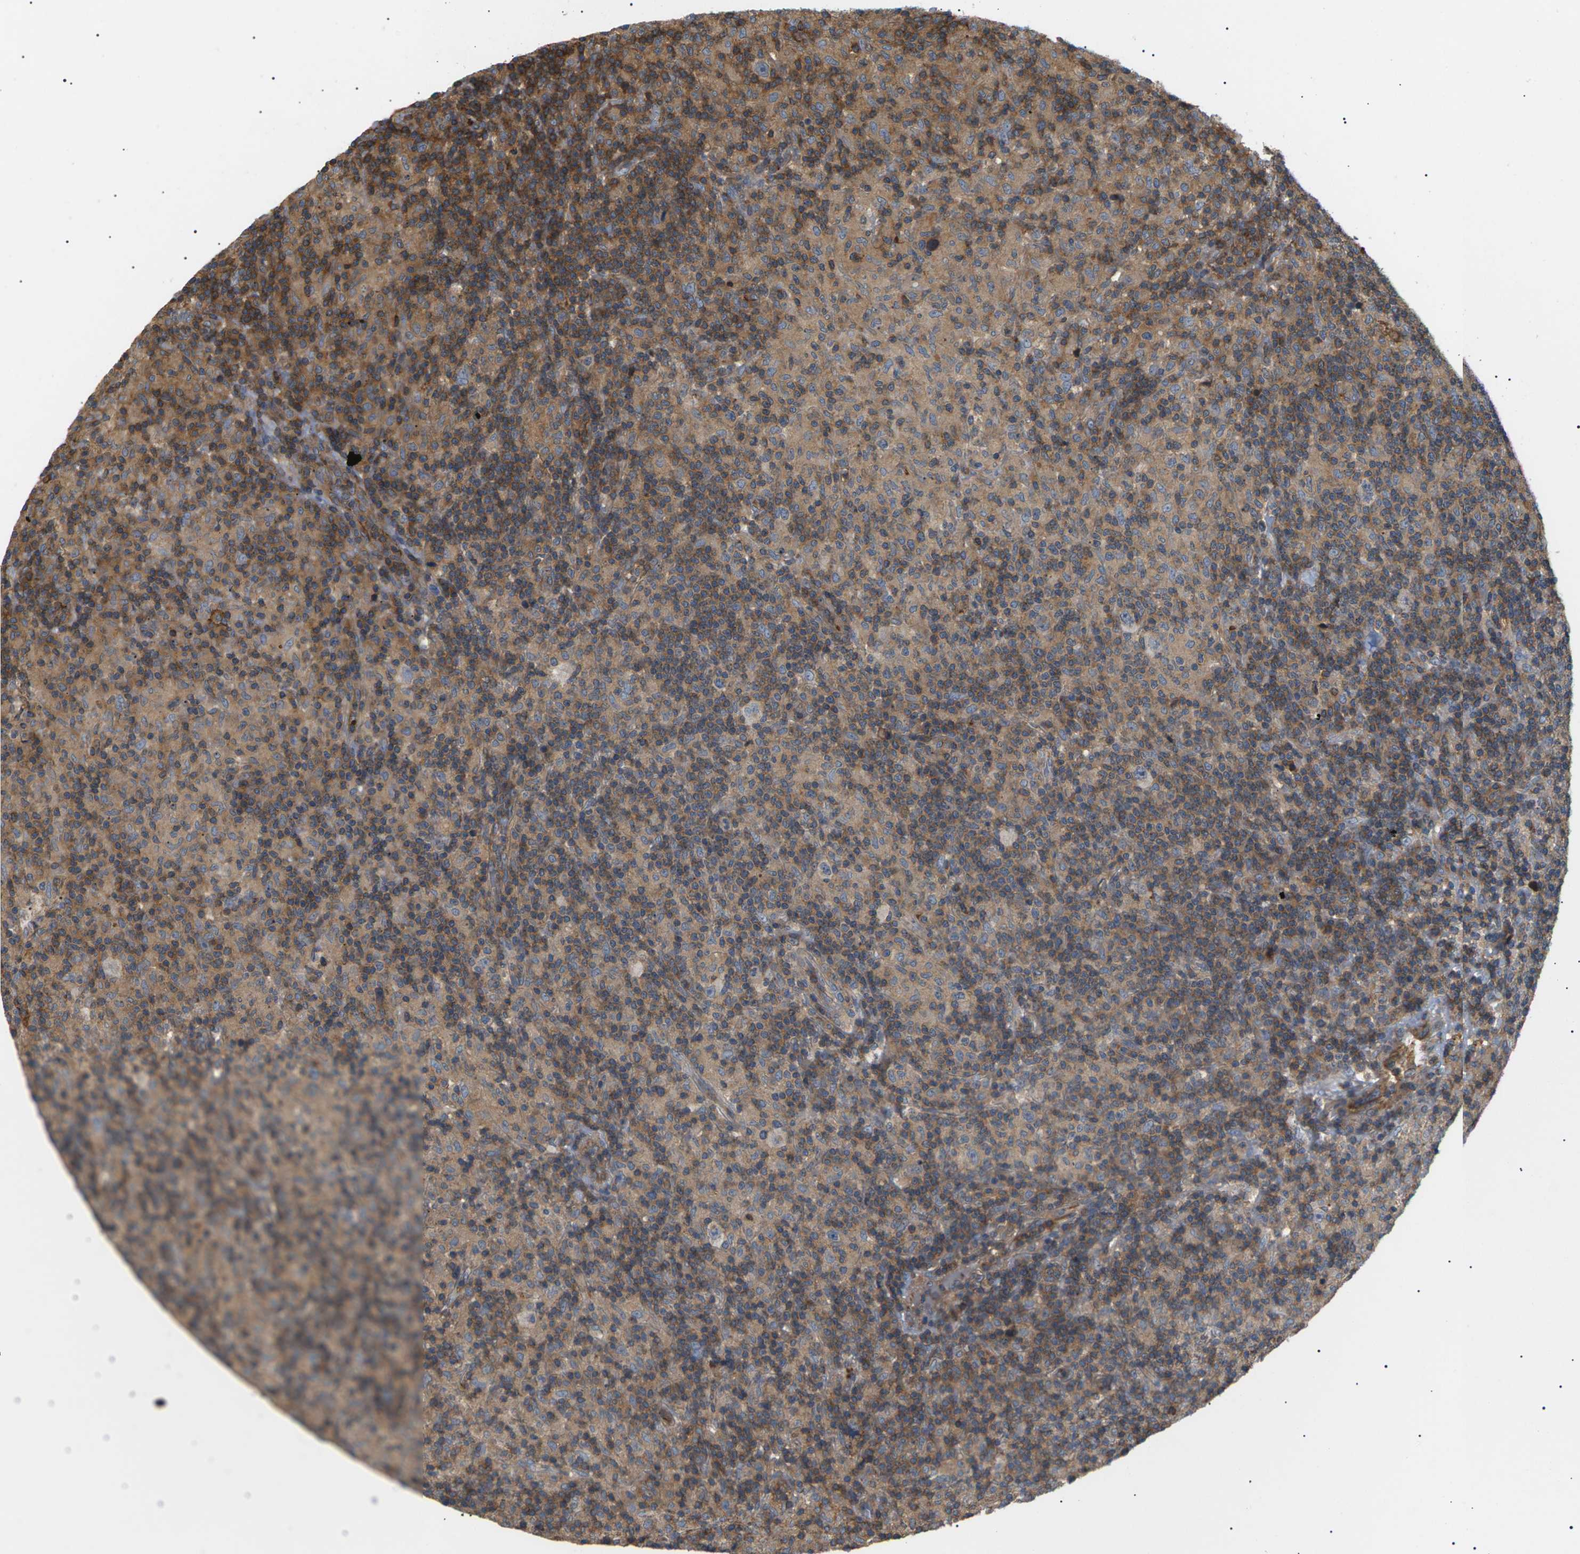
{"staining": {"intensity": "weak", "quantity": "25%-75%", "location": "cytoplasmic/membranous"}, "tissue": "lymphoma", "cell_type": "Tumor cells", "image_type": "cancer", "snomed": [{"axis": "morphology", "description": "Hodgkin's disease, NOS"}, {"axis": "topography", "description": "Lymph node"}], "caption": "Hodgkin's disease stained with a brown dye exhibits weak cytoplasmic/membranous positive expression in approximately 25%-75% of tumor cells.", "gene": "TMTC4", "patient": {"sex": "male", "age": 70}}